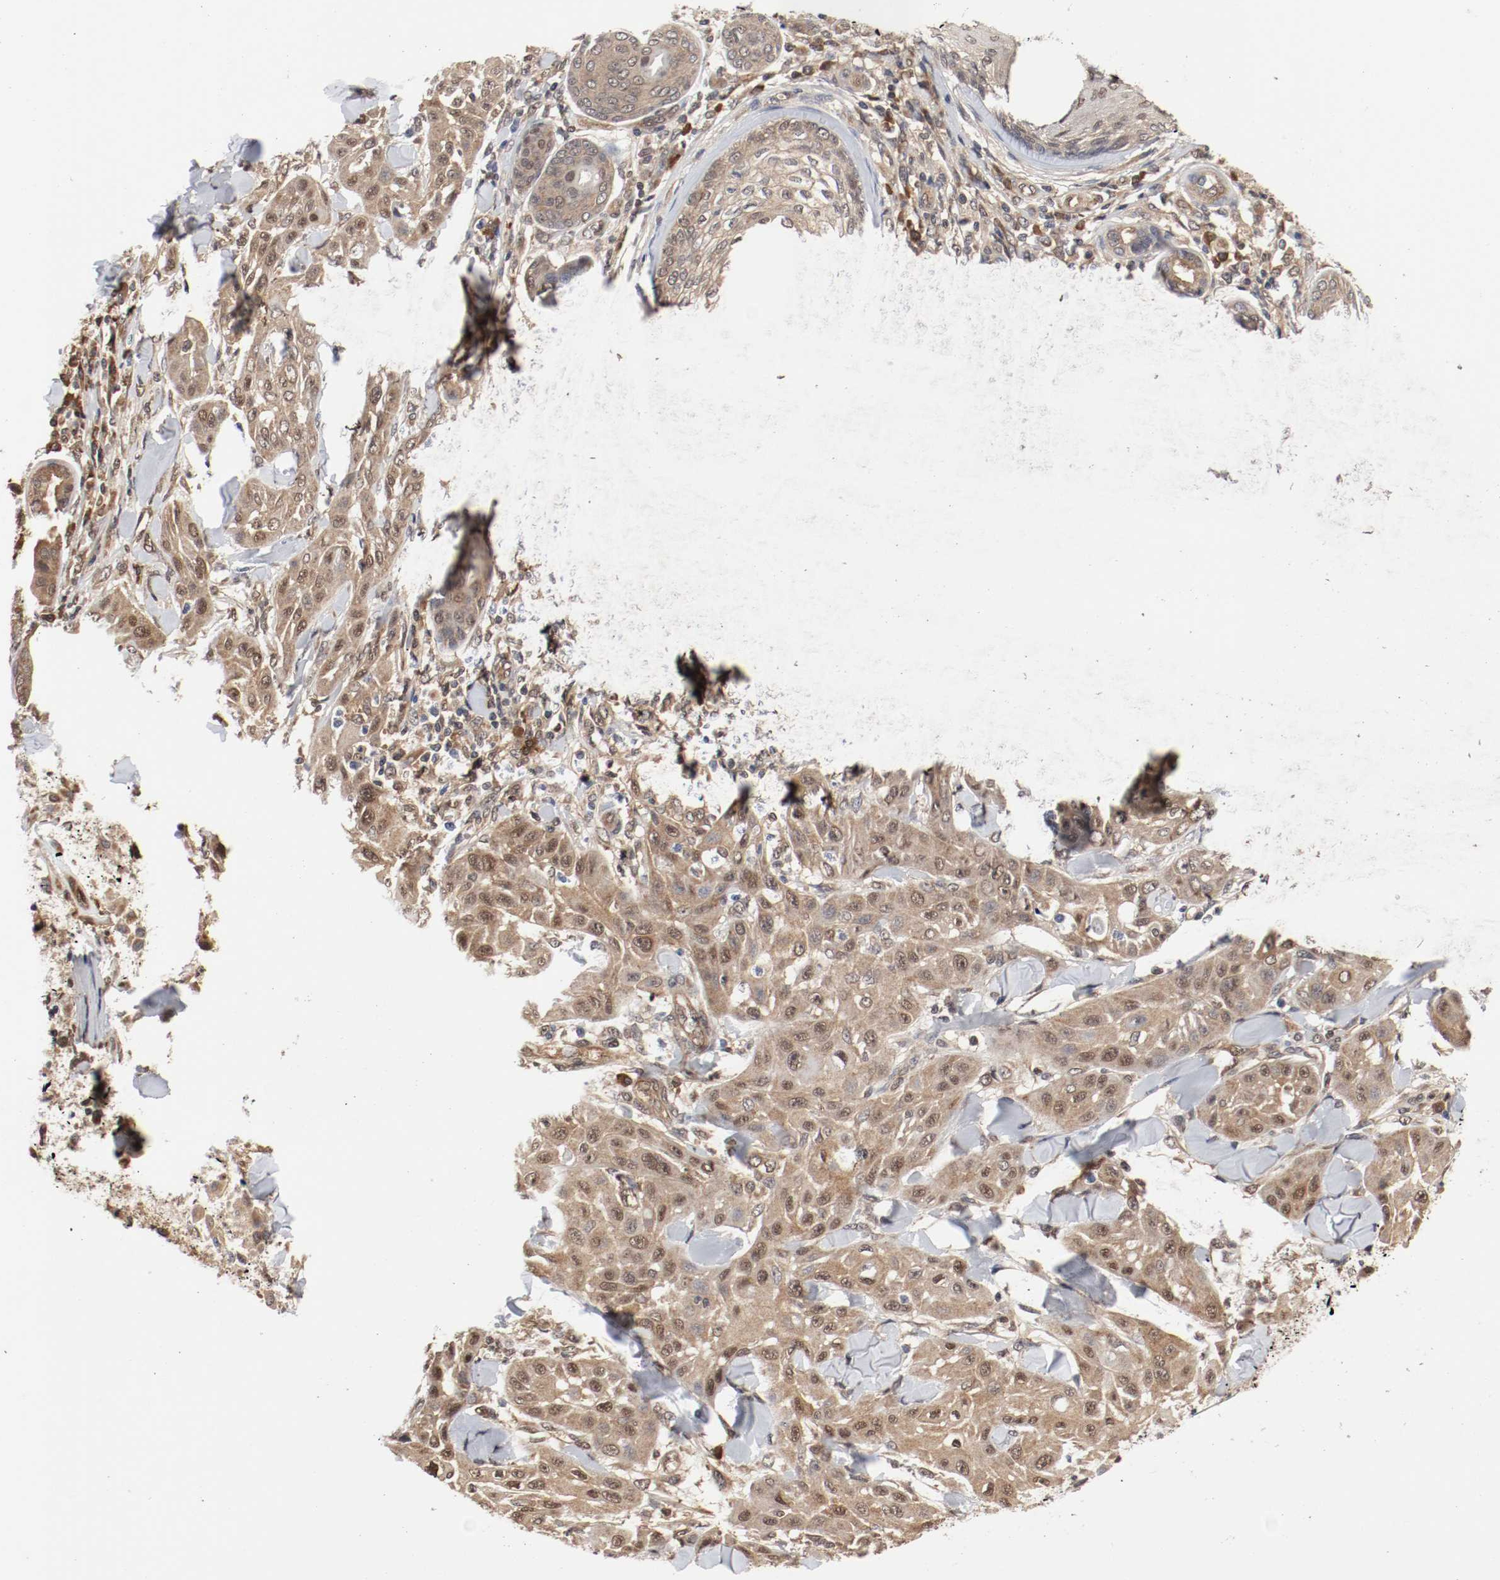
{"staining": {"intensity": "moderate", "quantity": ">75%", "location": "cytoplasmic/membranous,nuclear"}, "tissue": "skin cancer", "cell_type": "Tumor cells", "image_type": "cancer", "snomed": [{"axis": "morphology", "description": "Squamous cell carcinoma, NOS"}, {"axis": "topography", "description": "Skin"}], "caption": "This micrograph displays IHC staining of skin squamous cell carcinoma, with medium moderate cytoplasmic/membranous and nuclear staining in about >75% of tumor cells.", "gene": "AFG3L2", "patient": {"sex": "male", "age": 24}}